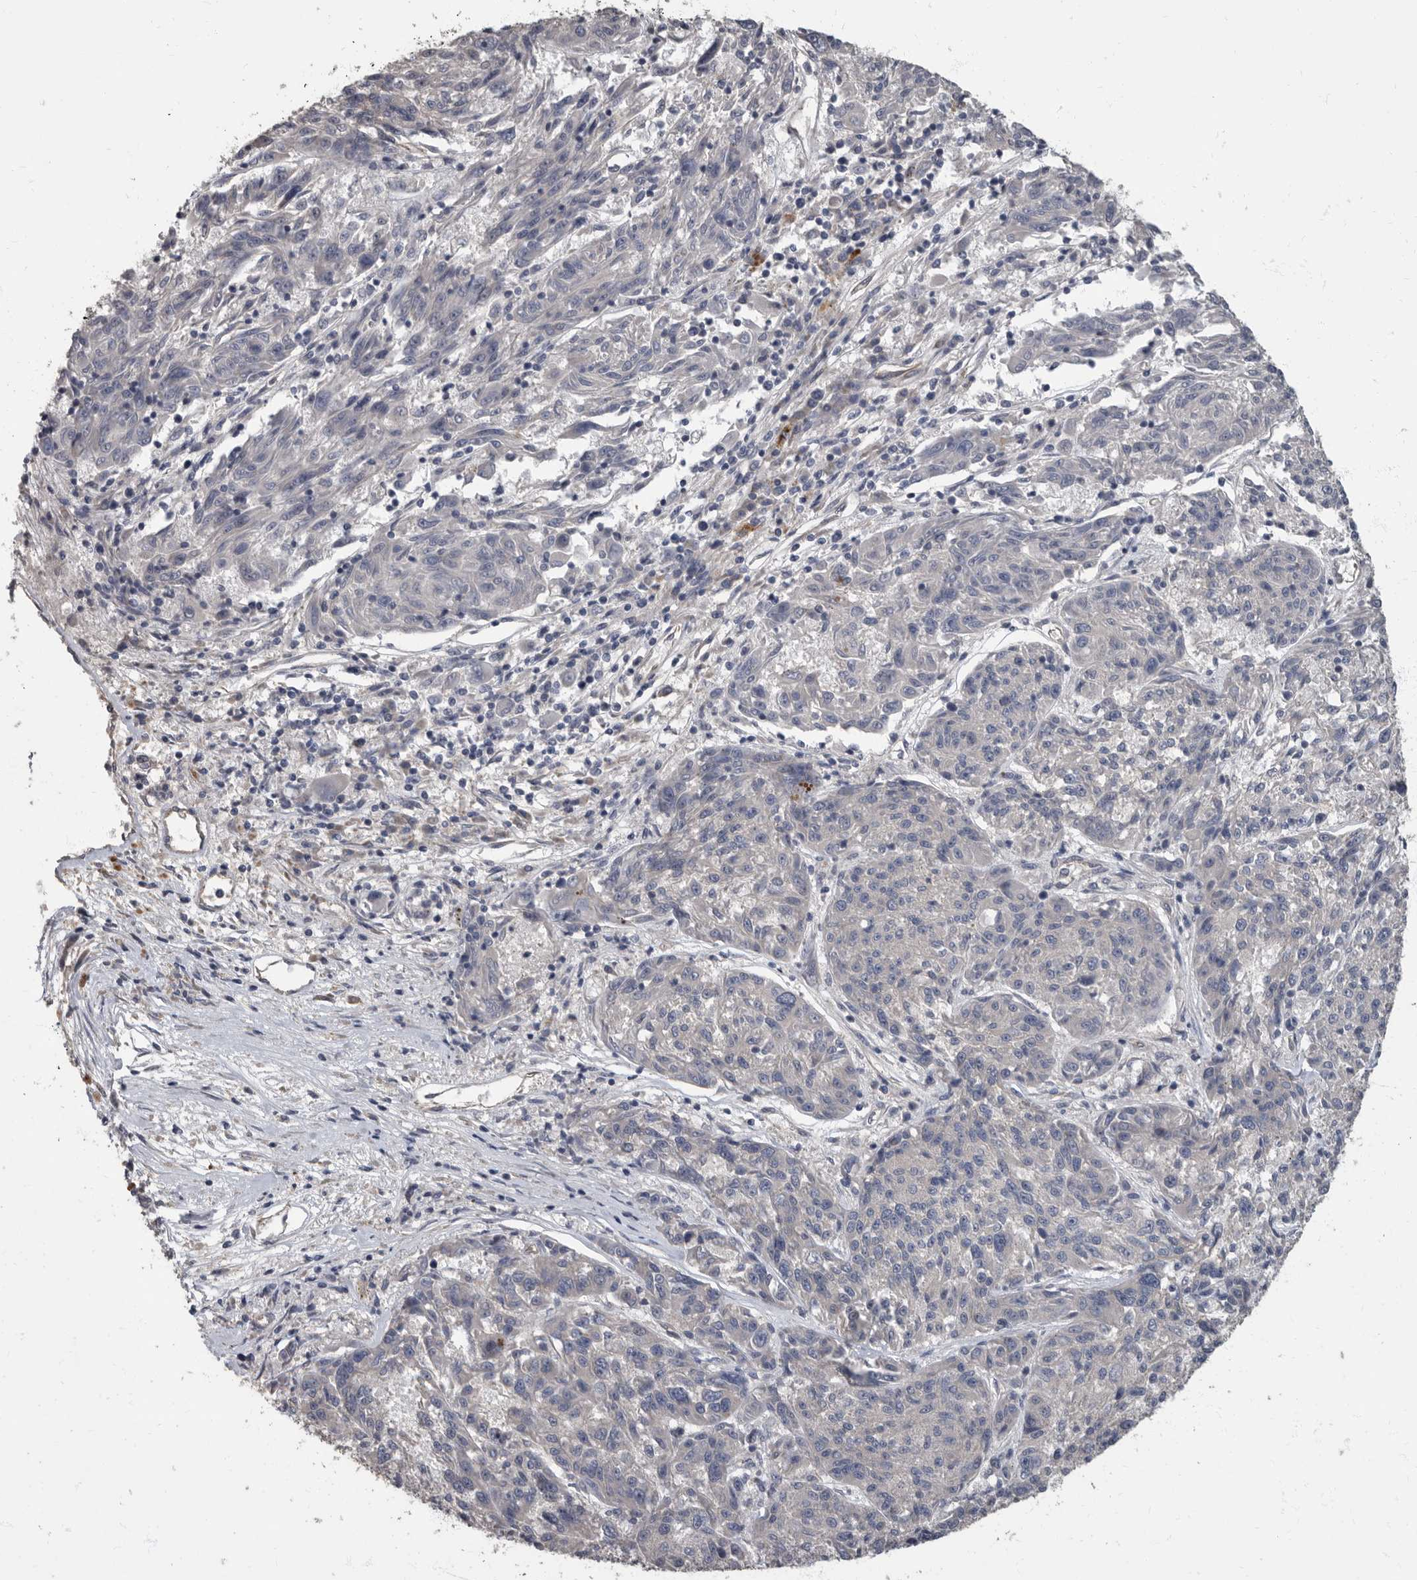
{"staining": {"intensity": "negative", "quantity": "none", "location": "none"}, "tissue": "melanoma", "cell_type": "Tumor cells", "image_type": "cancer", "snomed": [{"axis": "morphology", "description": "Malignant melanoma, NOS"}, {"axis": "topography", "description": "Skin"}], "caption": "Immunohistochemistry micrograph of human malignant melanoma stained for a protein (brown), which reveals no expression in tumor cells.", "gene": "PDK1", "patient": {"sex": "male", "age": 53}}